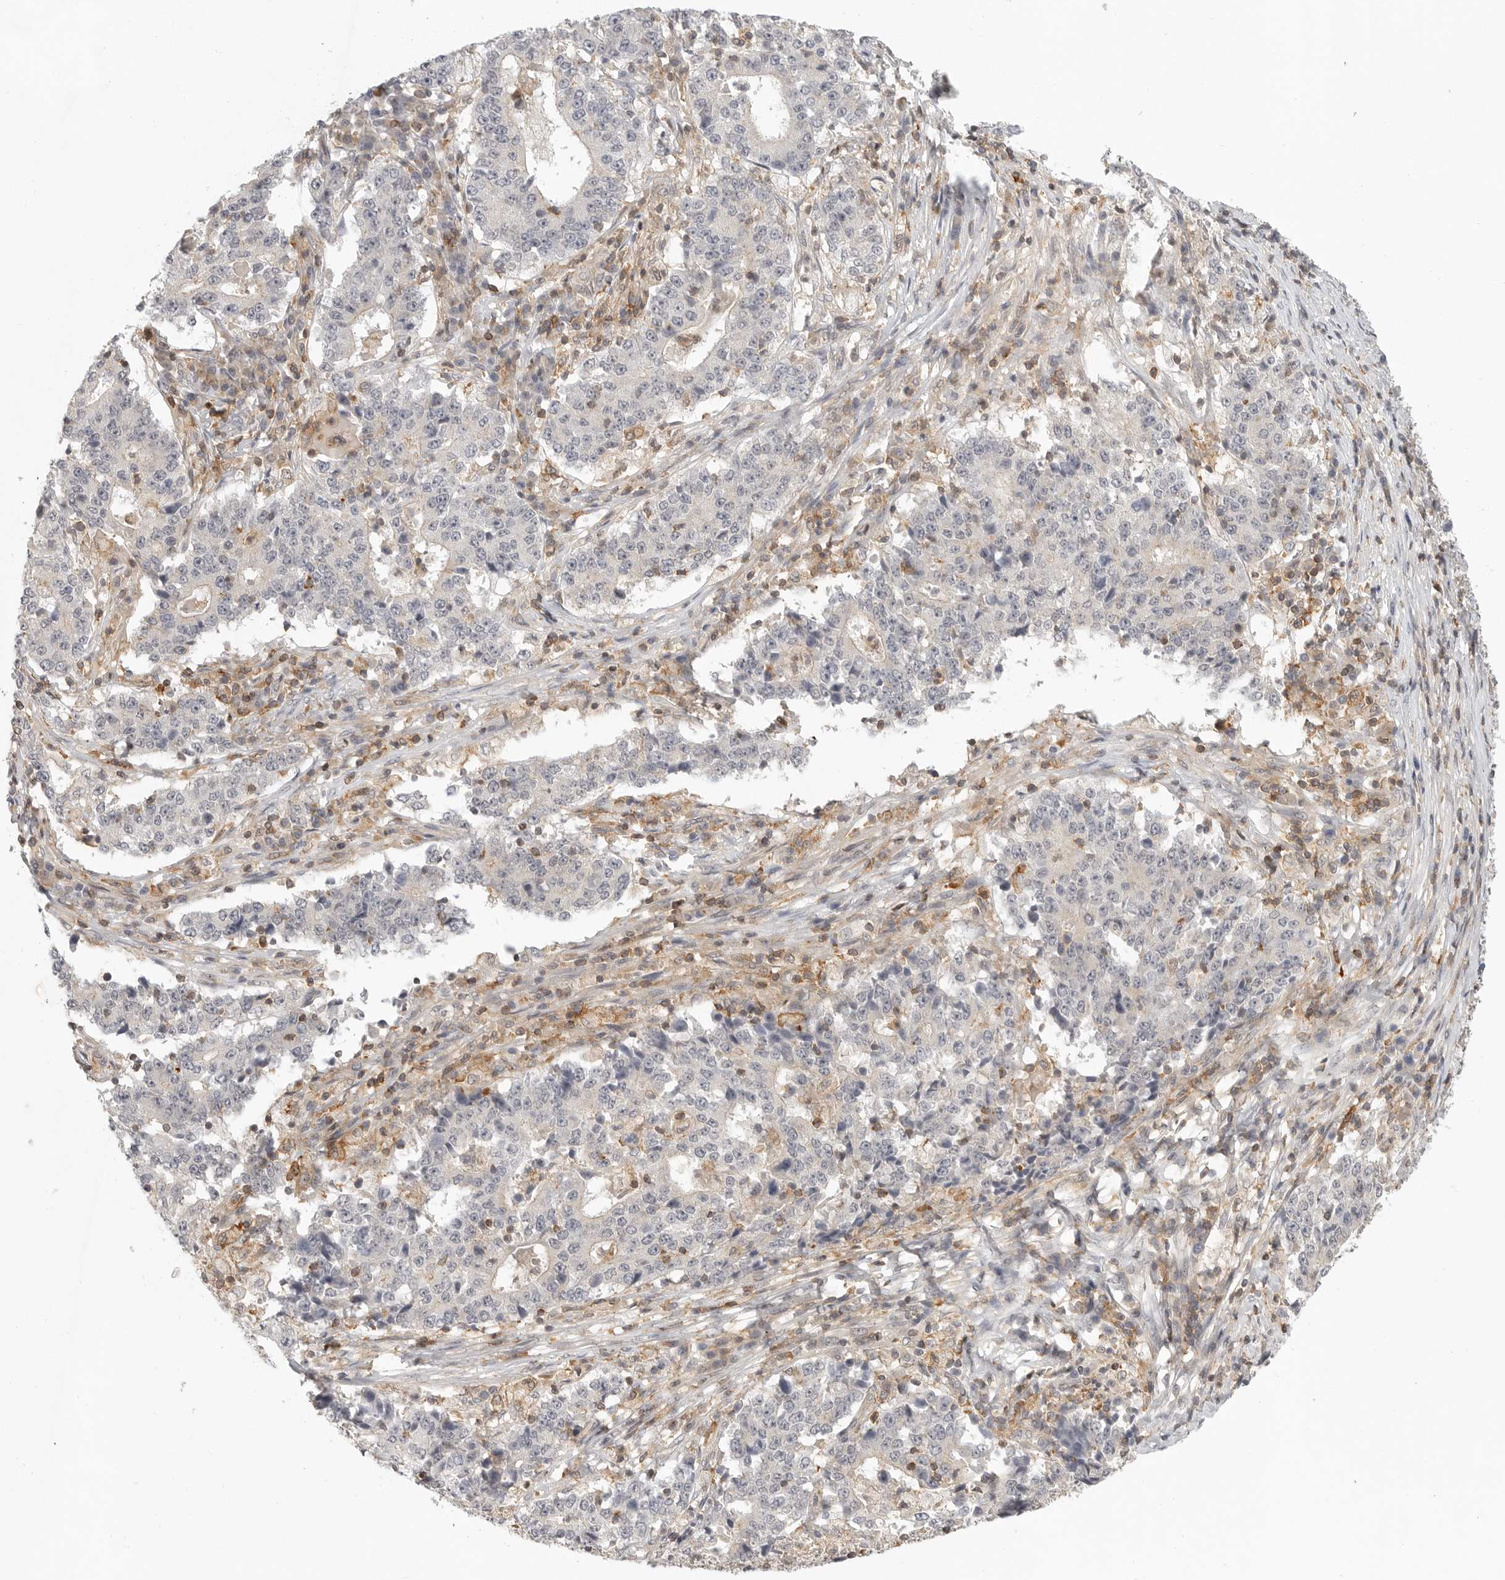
{"staining": {"intensity": "negative", "quantity": "none", "location": "none"}, "tissue": "stomach cancer", "cell_type": "Tumor cells", "image_type": "cancer", "snomed": [{"axis": "morphology", "description": "Adenocarcinoma, NOS"}, {"axis": "topography", "description": "Stomach"}], "caption": "Photomicrograph shows no protein staining in tumor cells of stomach cancer (adenocarcinoma) tissue.", "gene": "DBNL", "patient": {"sex": "male", "age": 59}}